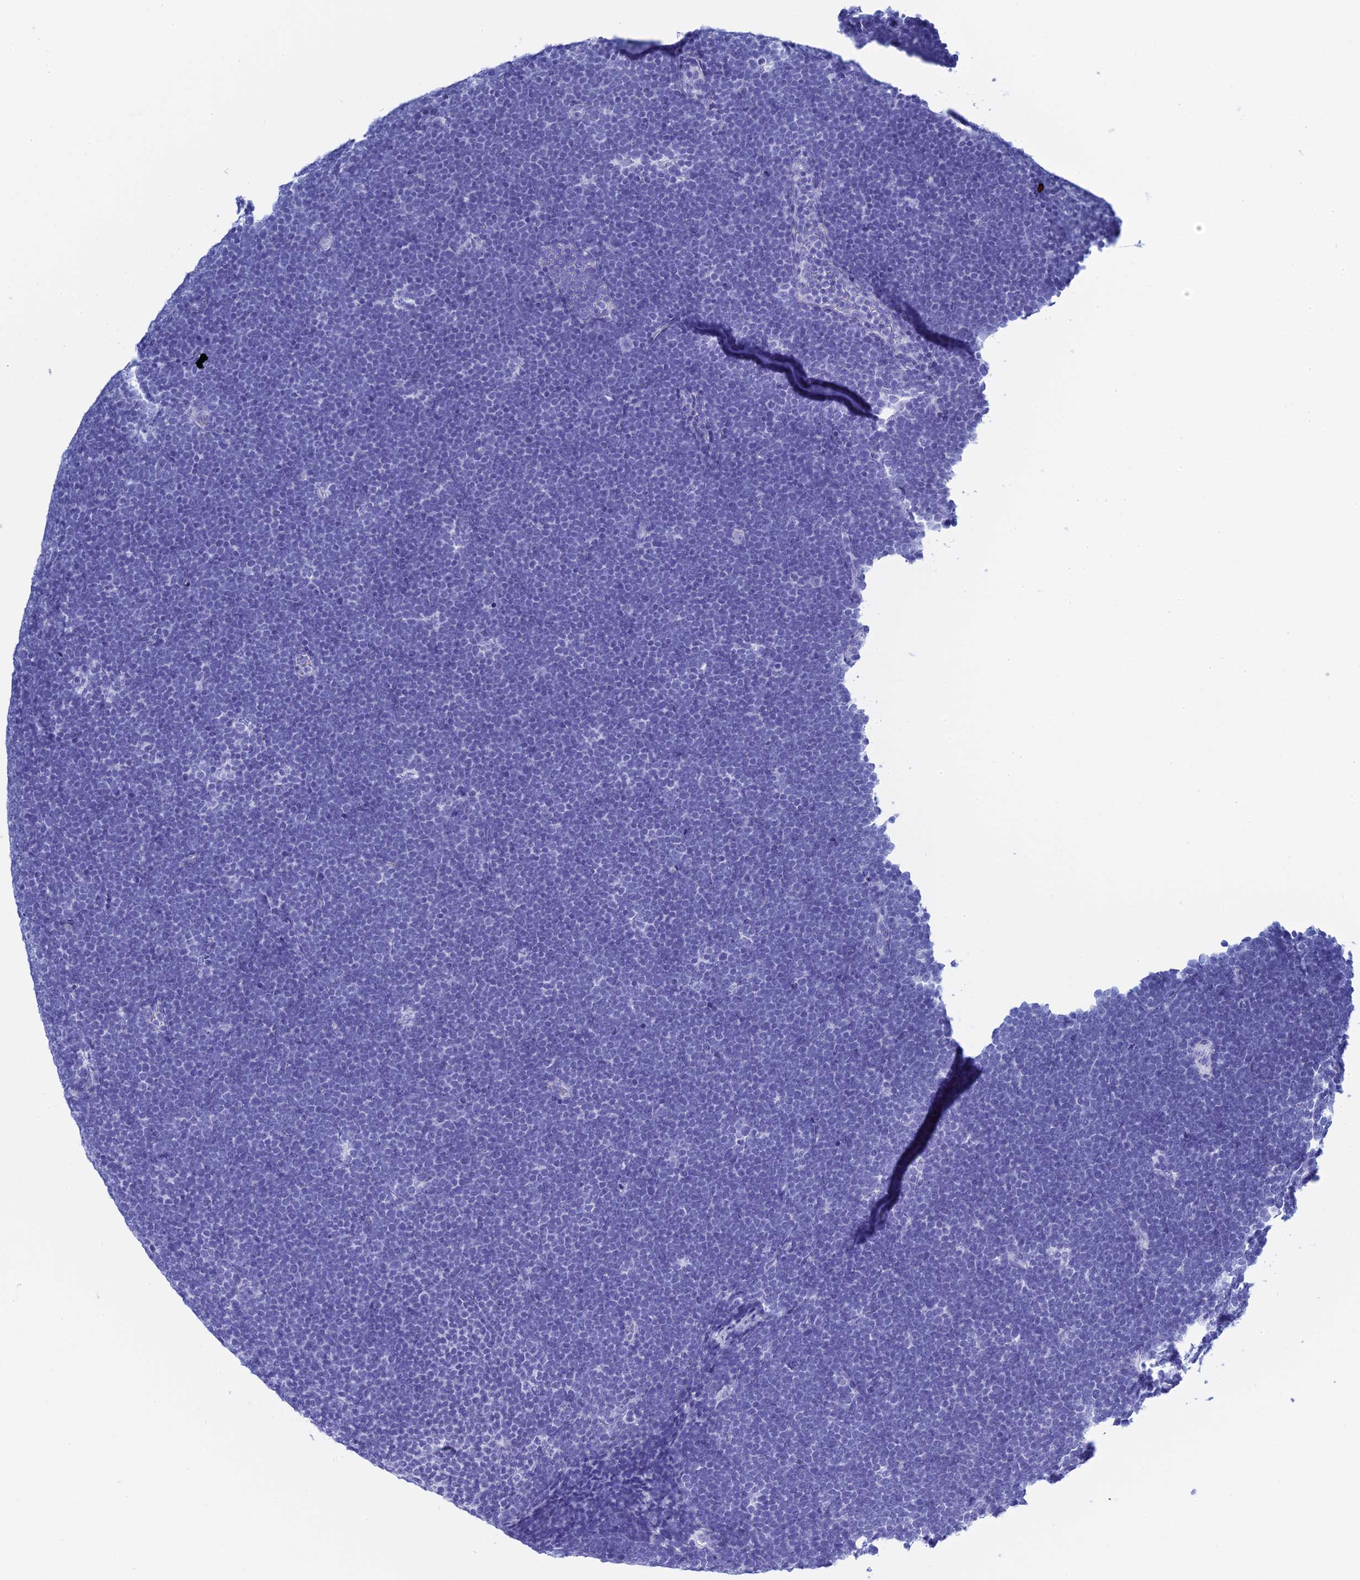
{"staining": {"intensity": "negative", "quantity": "none", "location": "none"}, "tissue": "lymphoma", "cell_type": "Tumor cells", "image_type": "cancer", "snomed": [{"axis": "morphology", "description": "Malignant lymphoma, non-Hodgkin's type, High grade"}, {"axis": "topography", "description": "Lymph node"}], "caption": "A photomicrograph of malignant lymphoma, non-Hodgkin's type (high-grade) stained for a protein reveals no brown staining in tumor cells.", "gene": "TEX101", "patient": {"sex": "male", "age": 13}}